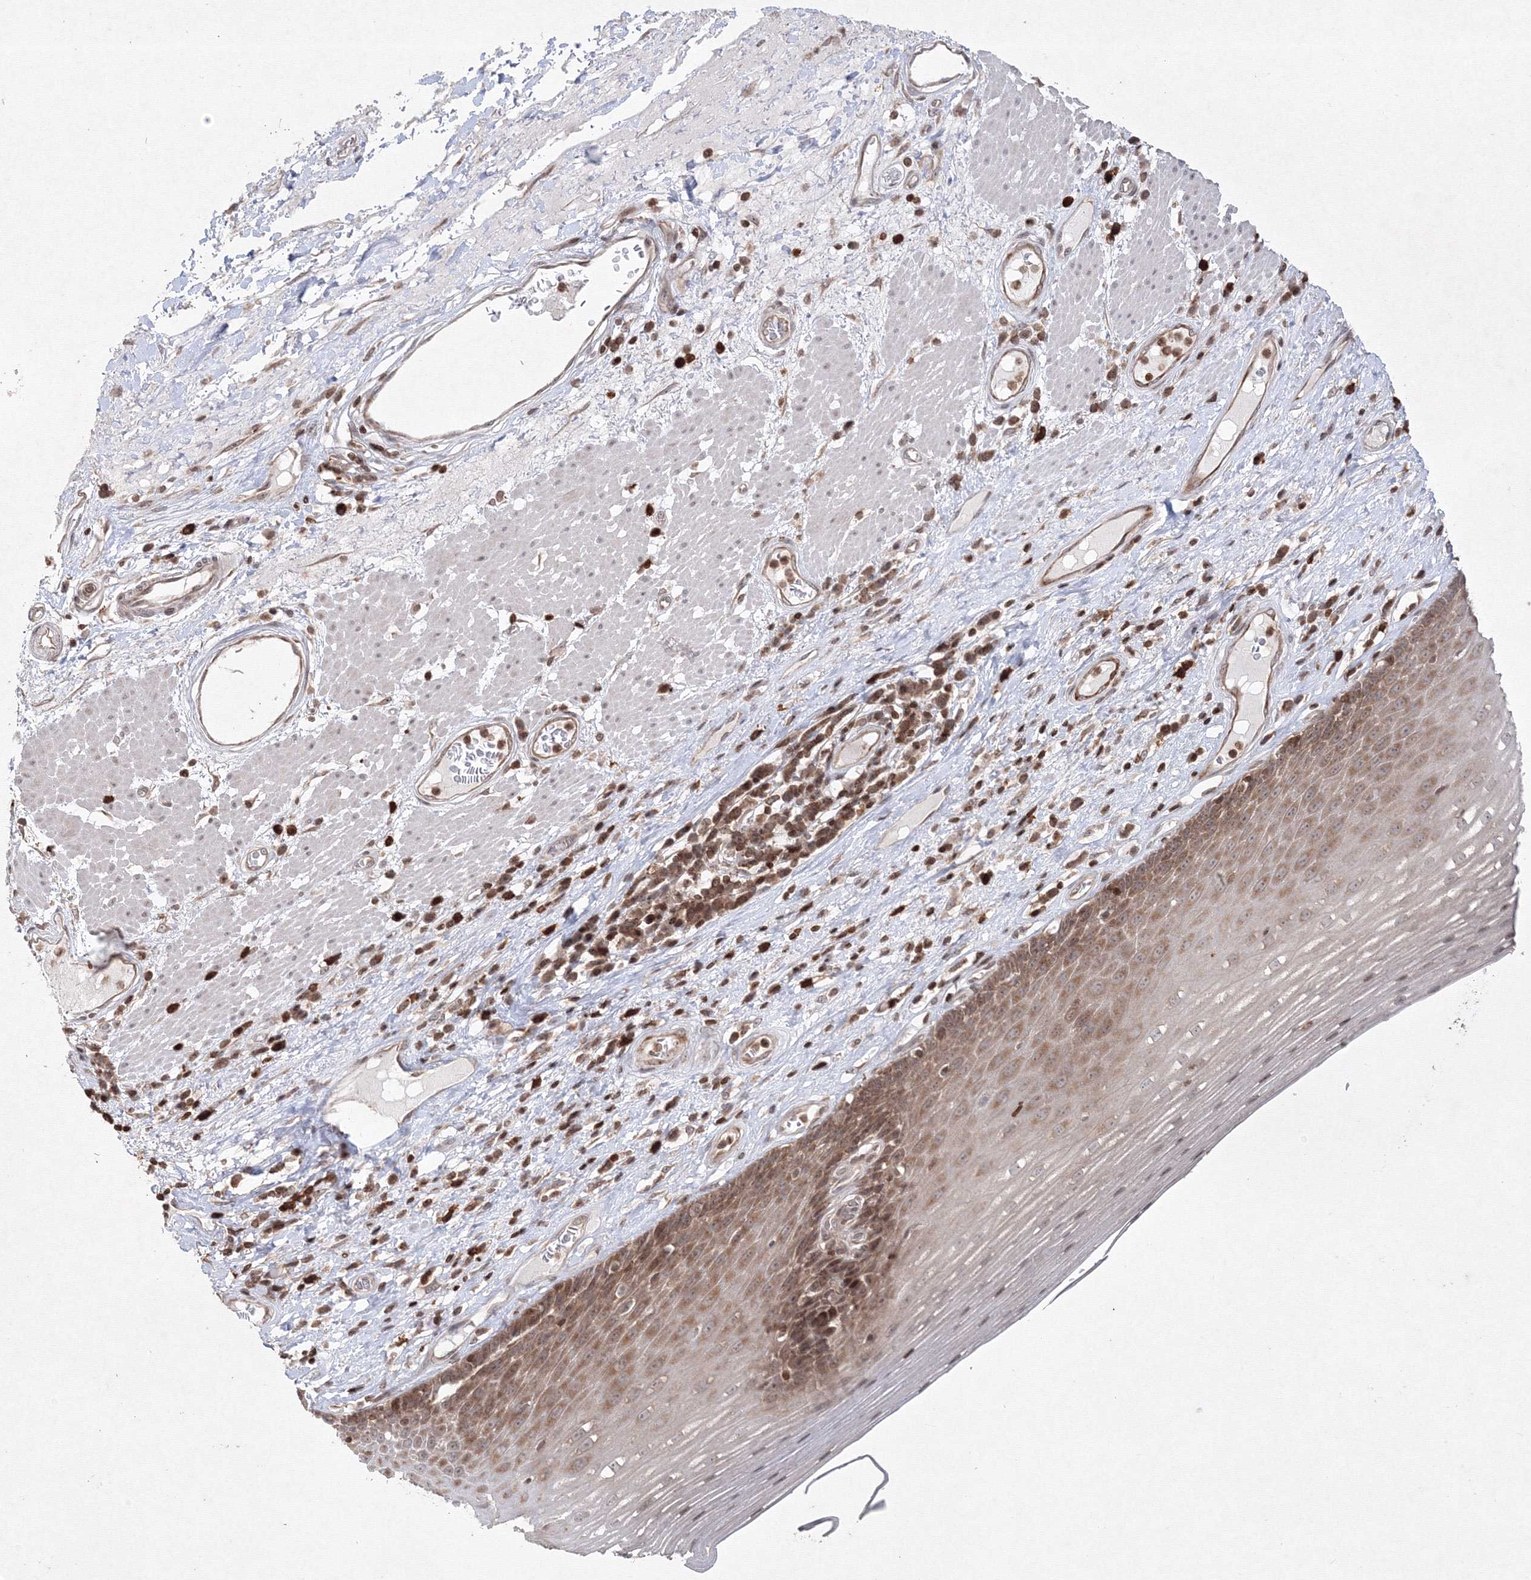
{"staining": {"intensity": "moderate", "quantity": ">75%", "location": "cytoplasmic/membranous,nuclear"}, "tissue": "esophagus", "cell_type": "Squamous epithelial cells", "image_type": "normal", "snomed": [{"axis": "morphology", "description": "Normal tissue, NOS"}, {"axis": "topography", "description": "Esophagus"}], "caption": "The photomicrograph demonstrates immunohistochemical staining of normal esophagus. There is moderate cytoplasmic/membranous,nuclear staining is appreciated in about >75% of squamous epithelial cells. (brown staining indicates protein expression, while blue staining denotes nuclei).", "gene": "MKRN2", "patient": {"sex": "male", "age": 62}}